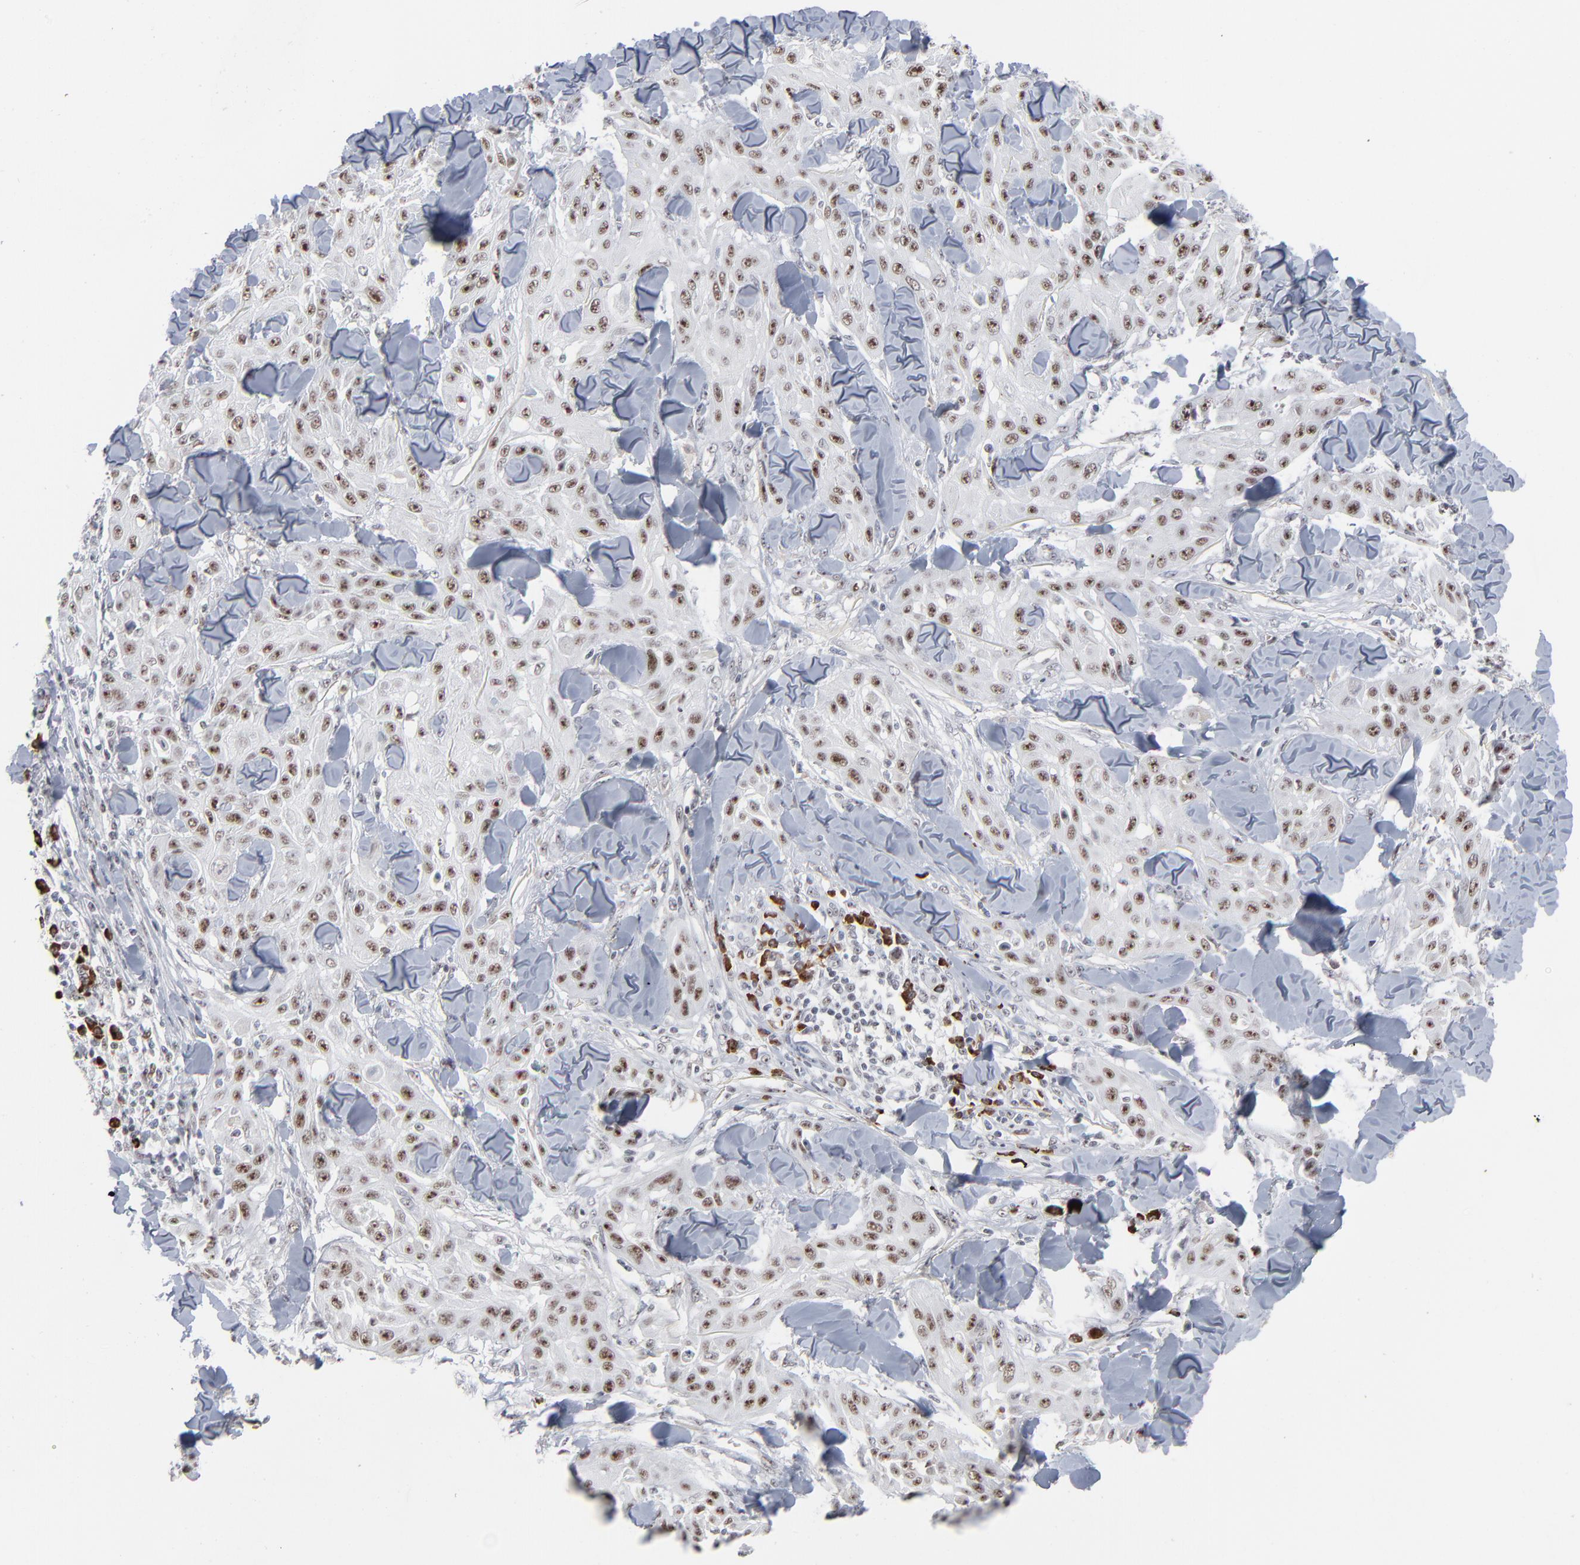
{"staining": {"intensity": "strong", "quantity": ">75%", "location": "nuclear"}, "tissue": "skin cancer", "cell_type": "Tumor cells", "image_type": "cancer", "snomed": [{"axis": "morphology", "description": "Squamous cell carcinoma, NOS"}, {"axis": "topography", "description": "Skin"}], "caption": "A high-resolution photomicrograph shows IHC staining of skin squamous cell carcinoma, which exhibits strong nuclear positivity in approximately >75% of tumor cells.", "gene": "MPHOSPH6", "patient": {"sex": "male", "age": 24}}